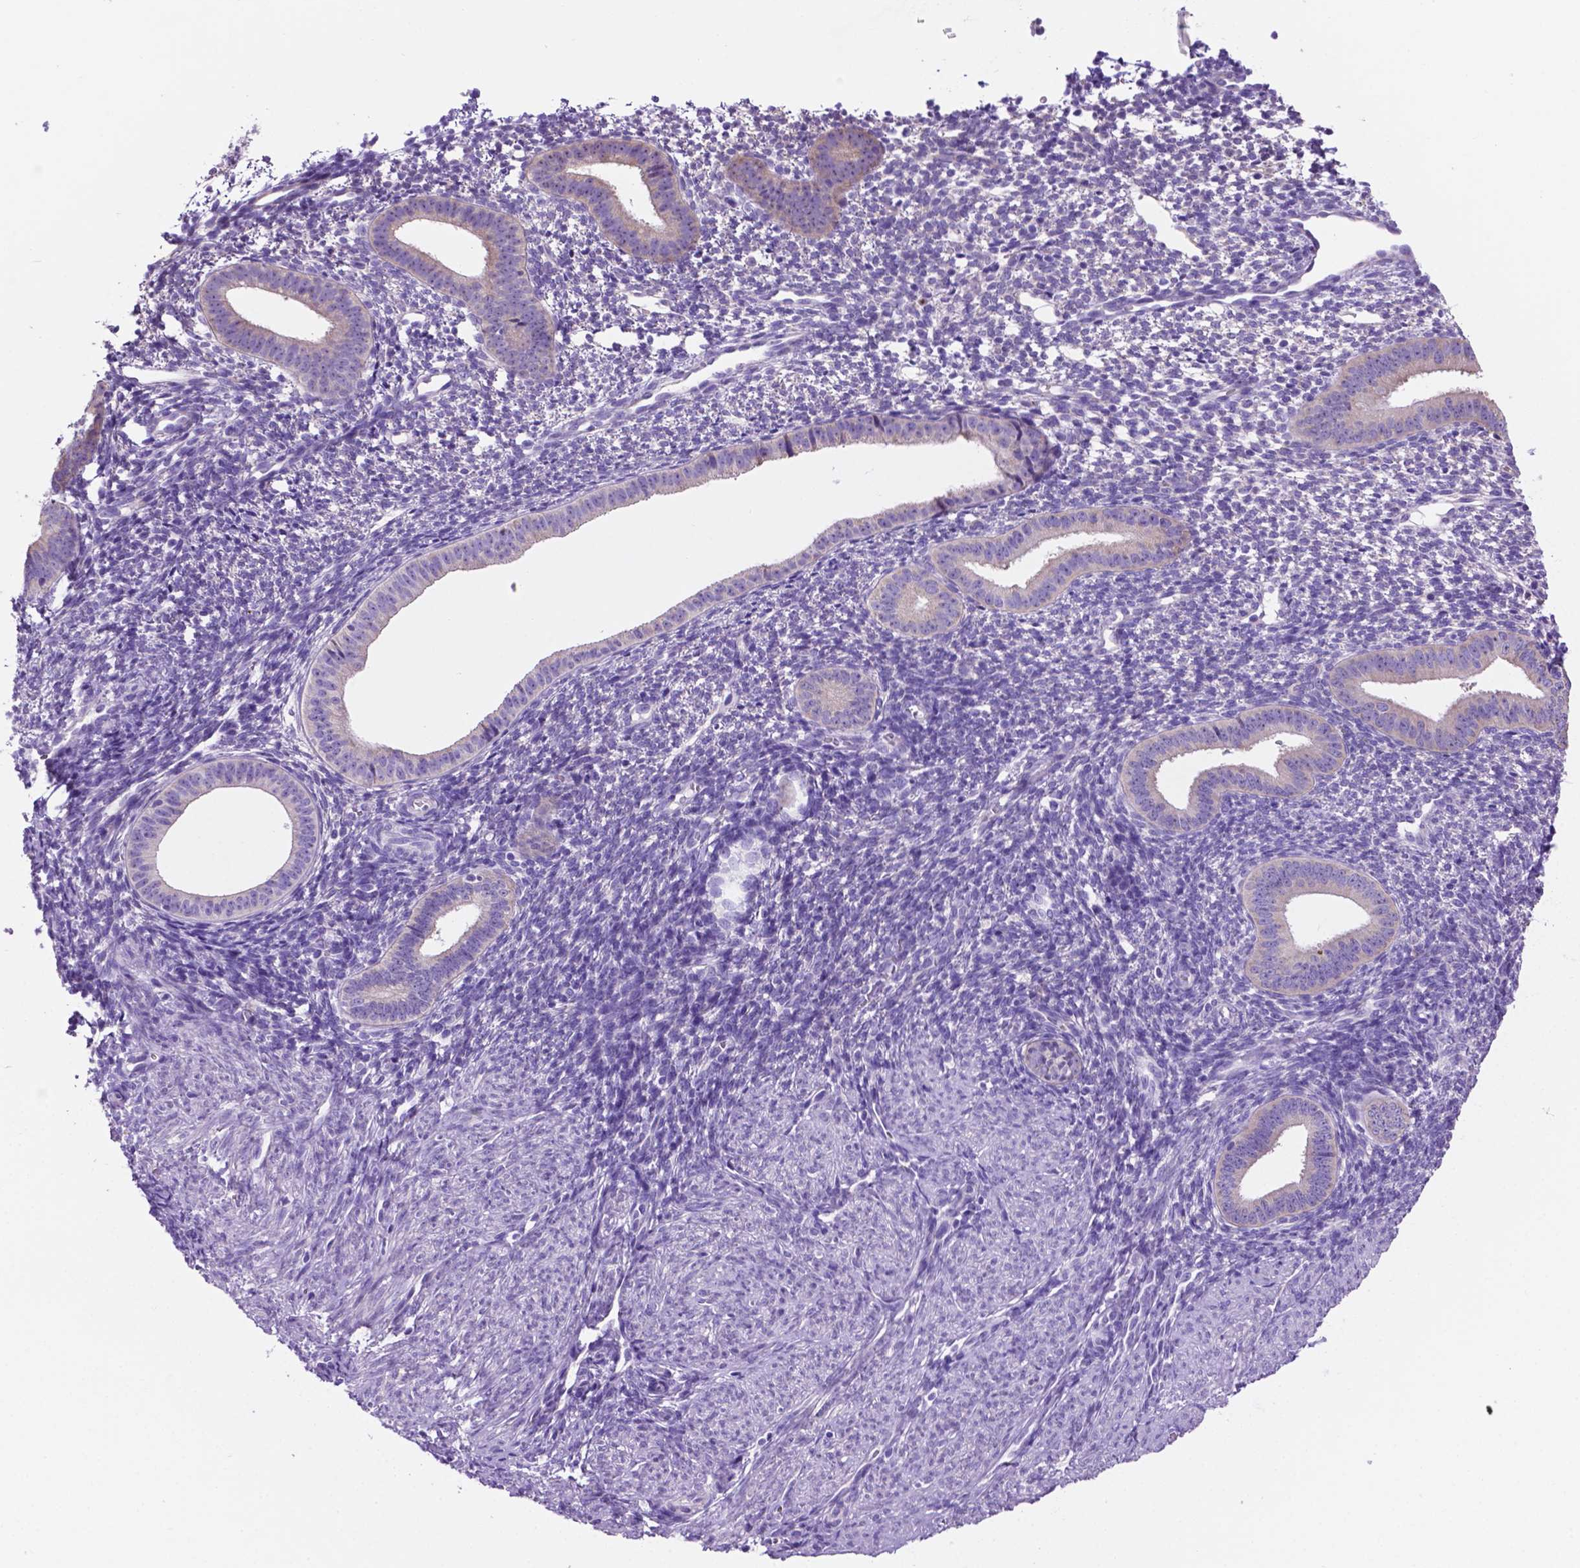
{"staining": {"intensity": "negative", "quantity": "none", "location": "none"}, "tissue": "endometrium", "cell_type": "Cells in endometrial stroma", "image_type": "normal", "snomed": [{"axis": "morphology", "description": "Normal tissue, NOS"}, {"axis": "topography", "description": "Endometrium"}], "caption": "Immunohistochemical staining of unremarkable endometrium reveals no significant expression in cells in endometrial stroma.", "gene": "SPDYA", "patient": {"sex": "female", "age": 40}}